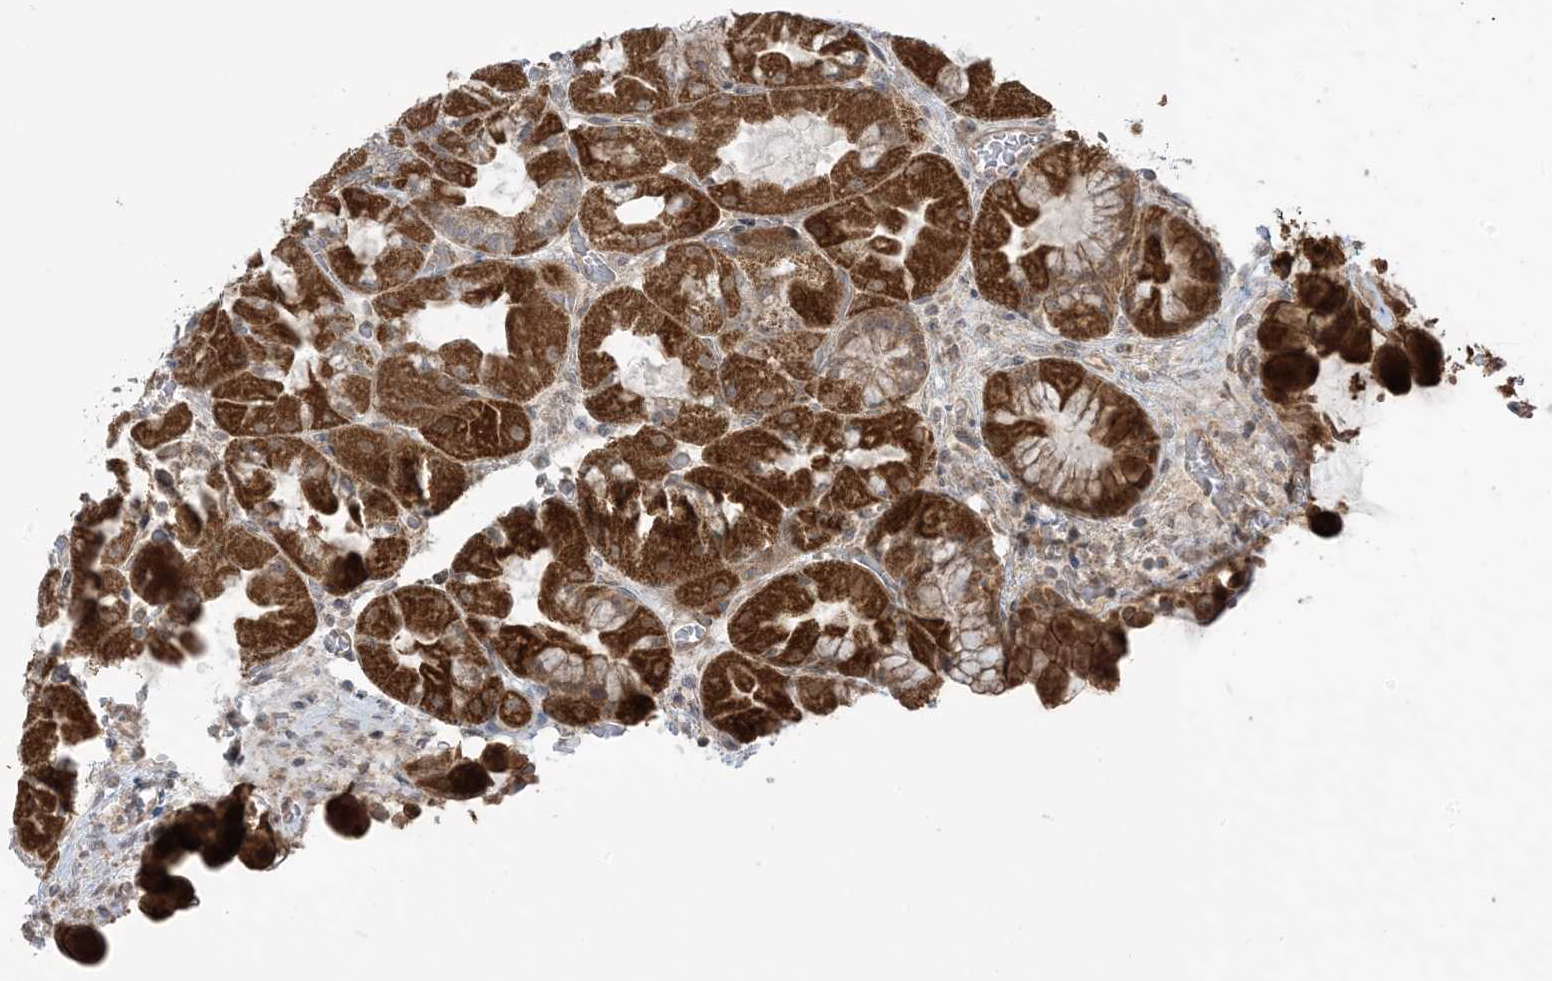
{"staining": {"intensity": "strong", "quantity": ">75%", "location": "cytoplasmic/membranous"}, "tissue": "stomach", "cell_type": "Glandular cells", "image_type": "normal", "snomed": [{"axis": "morphology", "description": "Normal tissue, NOS"}, {"axis": "topography", "description": "Stomach"}], "caption": "Glandular cells reveal high levels of strong cytoplasmic/membranous staining in approximately >75% of cells in unremarkable stomach.", "gene": "PHLDB2", "patient": {"sex": "female", "age": 61}}